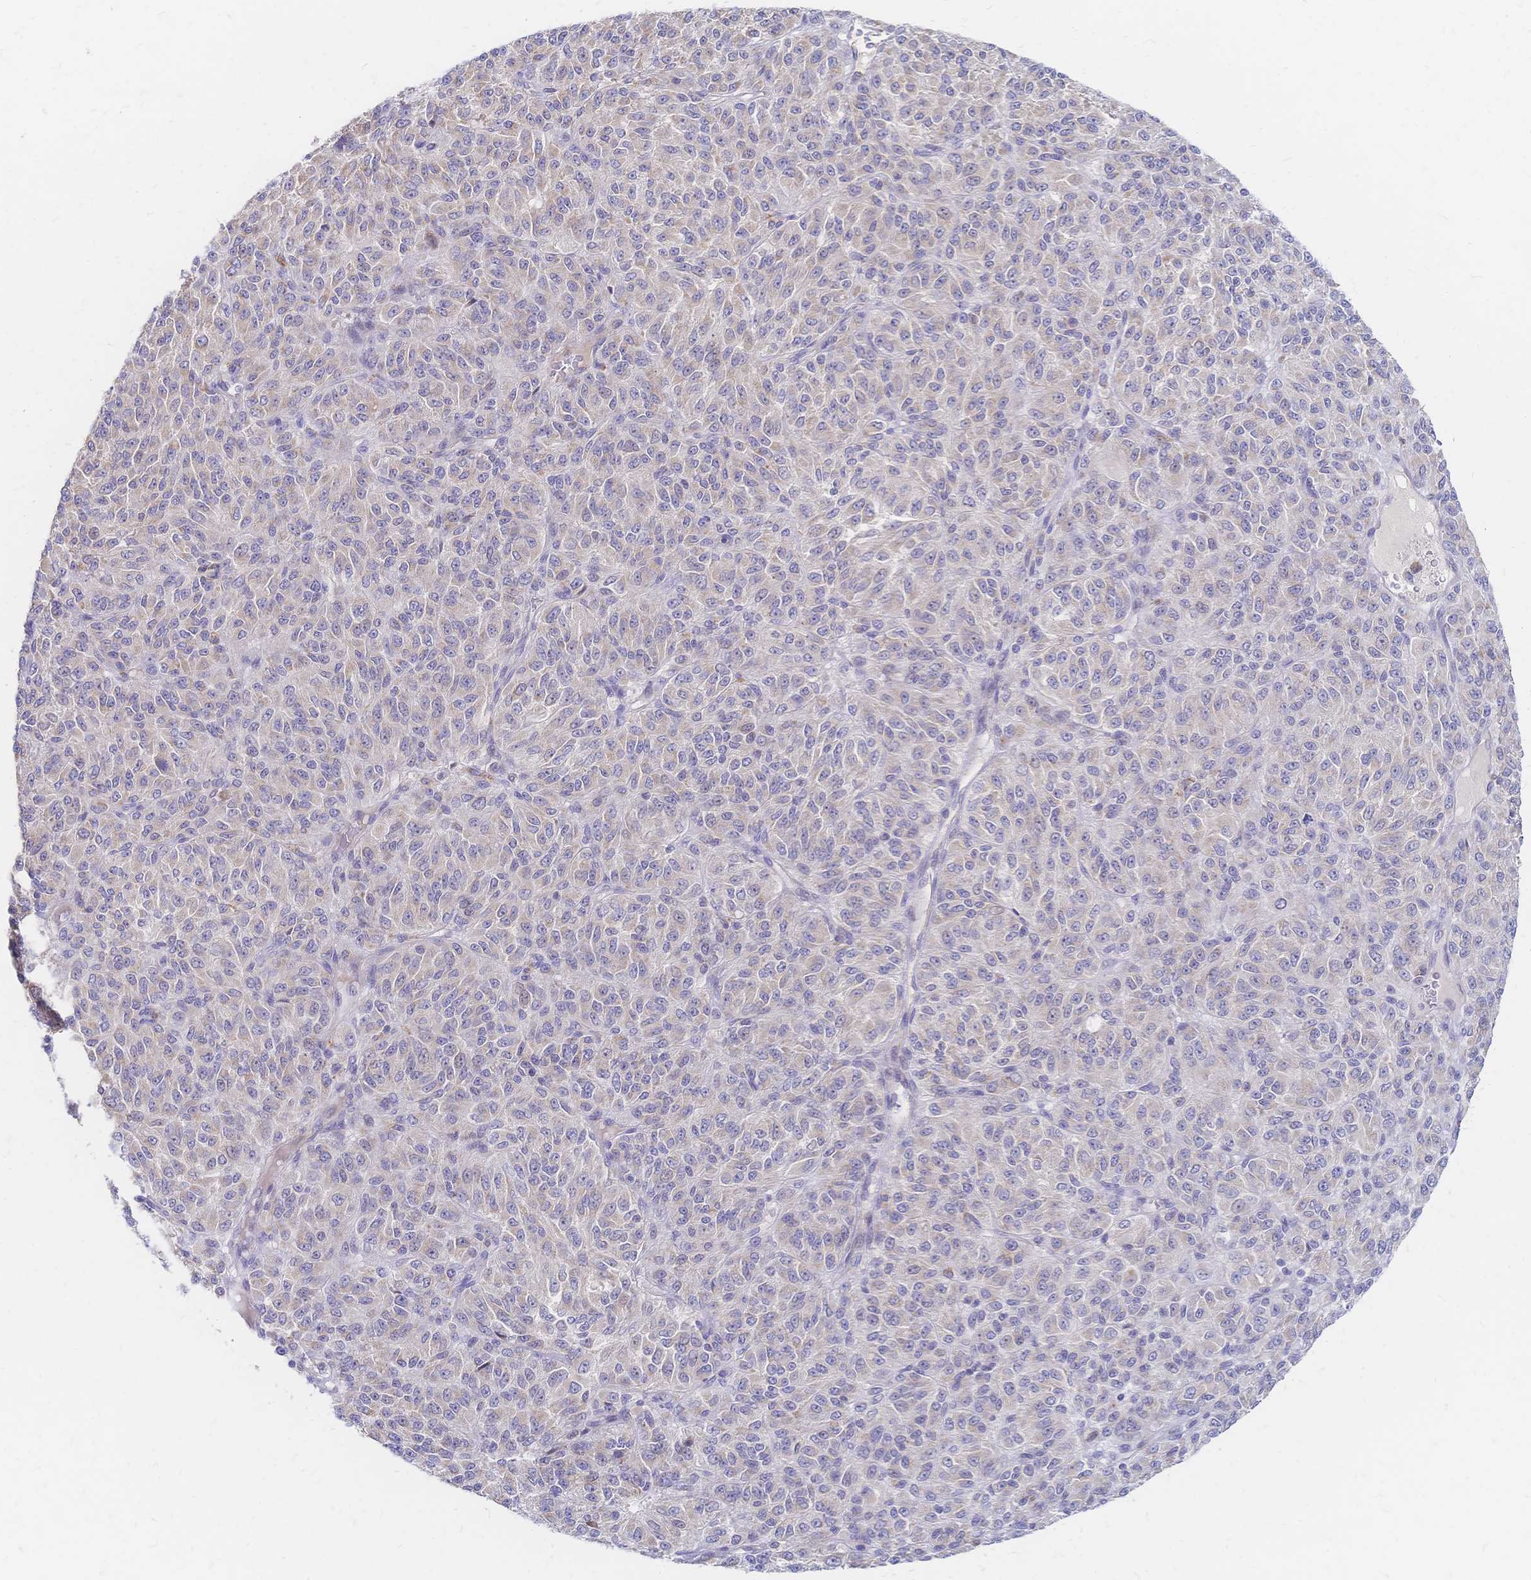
{"staining": {"intensity": "weak", "quantity": "25%-75%", "location": "cytoplasmic/membranous"}, "tissue": "melanoma", "cell_type": "Tumor cells", "image_type": "cancer", "snomed": [{"axis": "morphology", "description": "Malignant melanoma, Metastatic site"}, {"axis": "topography", "description": "Brain"}], "caption": "A histopathology image showing weak cytoplasmic/membranous positivity in about 25%-75% of tumor cells in melanoma, as visualized by brown immunohistochemical staining.", "gene": "VWC2L", "patient": {"sex": "female", "age": 56}}